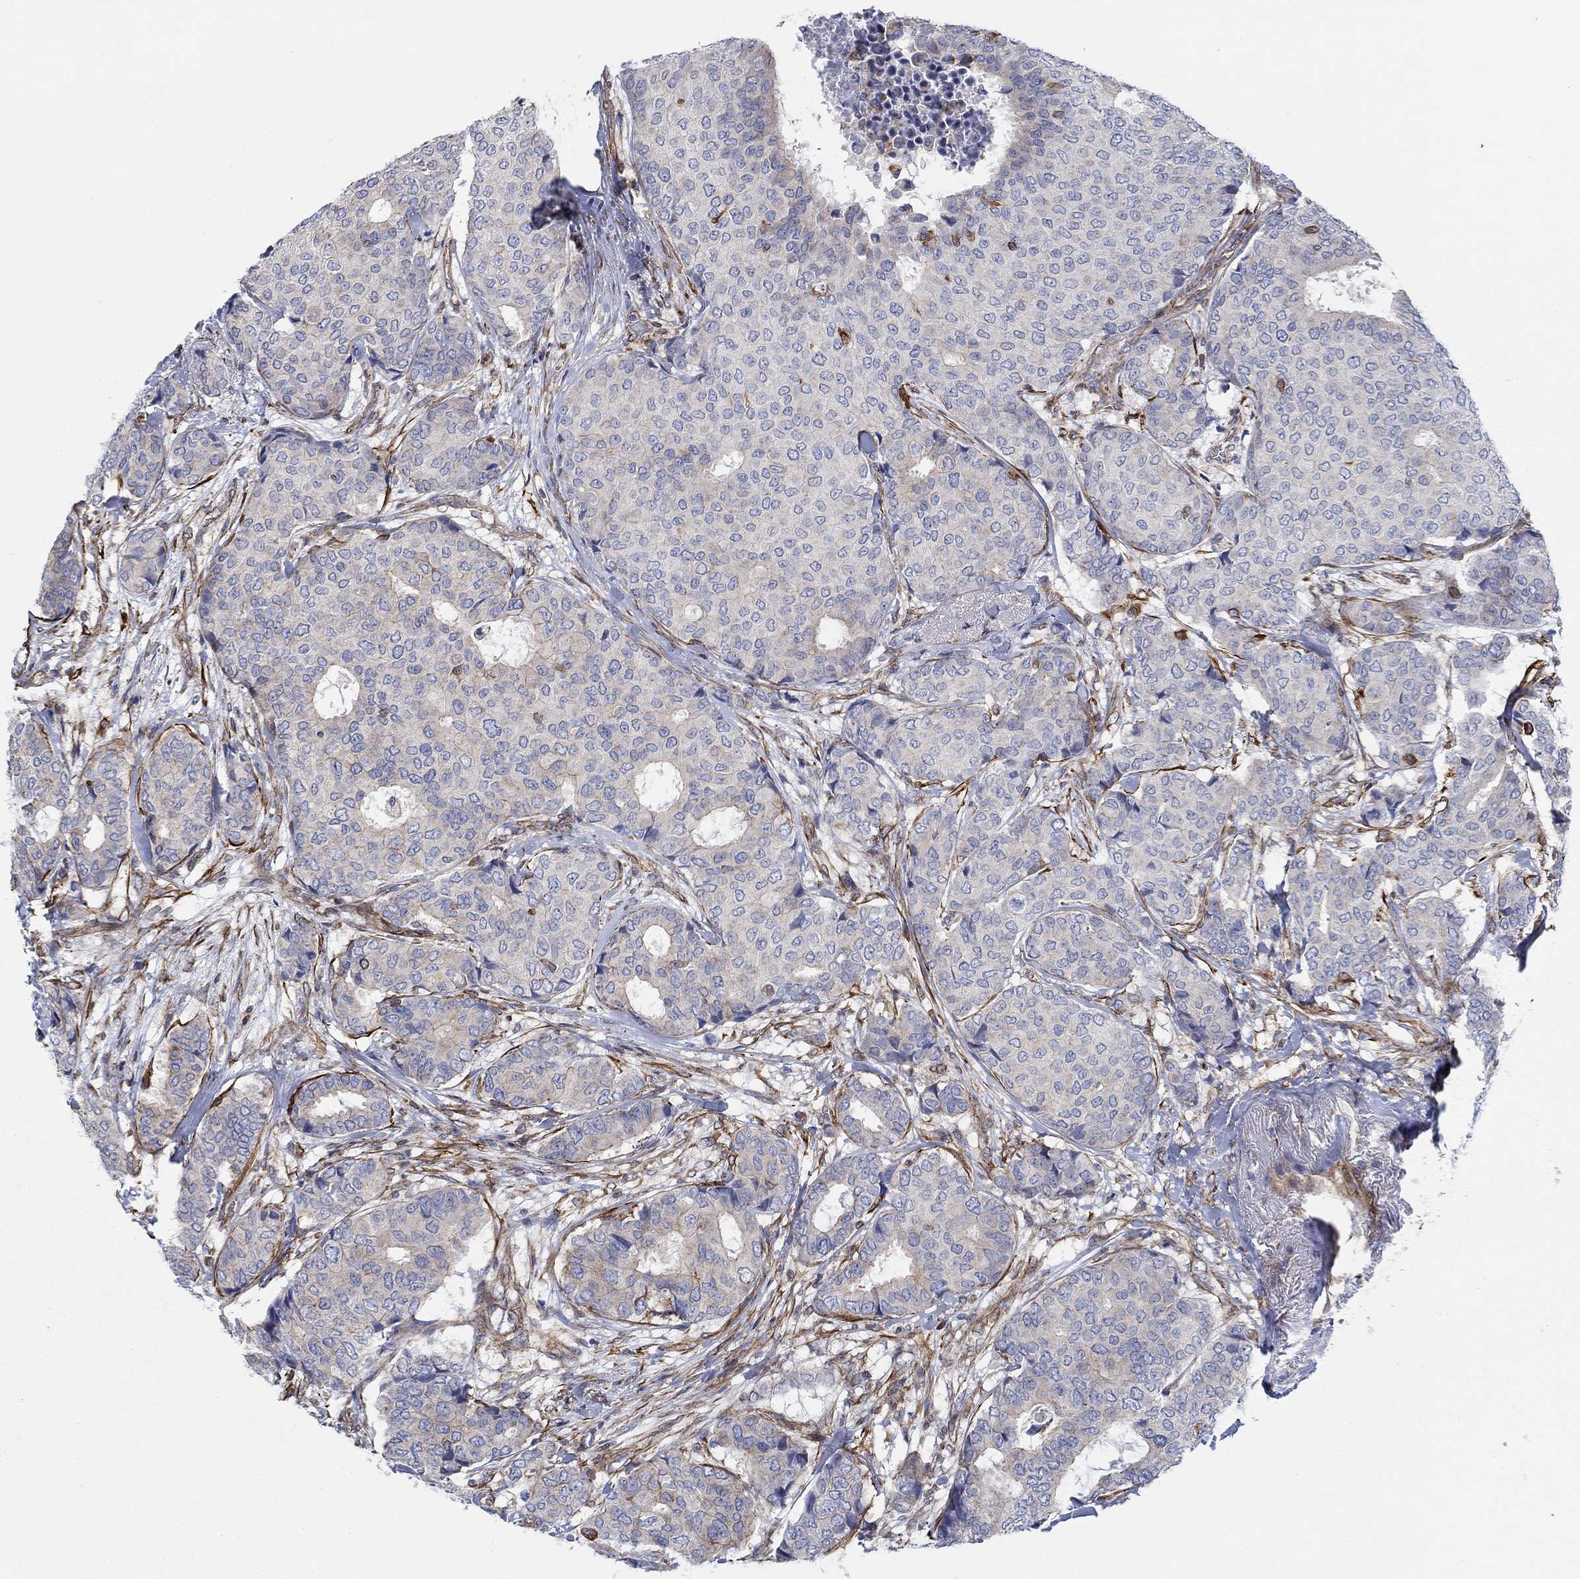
{"staining": {"intensity": "negative", "quantity": "none", "location": "none"}, "tissue": "breast cancer", "cell_type": "Tumor cells", "image_type": "cancer", "snomed": [{"axis": "morphology", "description": "Duct carcinoma"}, {"axis": "topography", "description": "Breast"}], "caption": "A high-resolution histopathology image shows immunohistochemistry staining of breast cancer (intraductal carcinoma), which reveals no significant positivity in tumor cells.", "gene": "FMN1", "patient": {"sex": "female", "age": 75}}